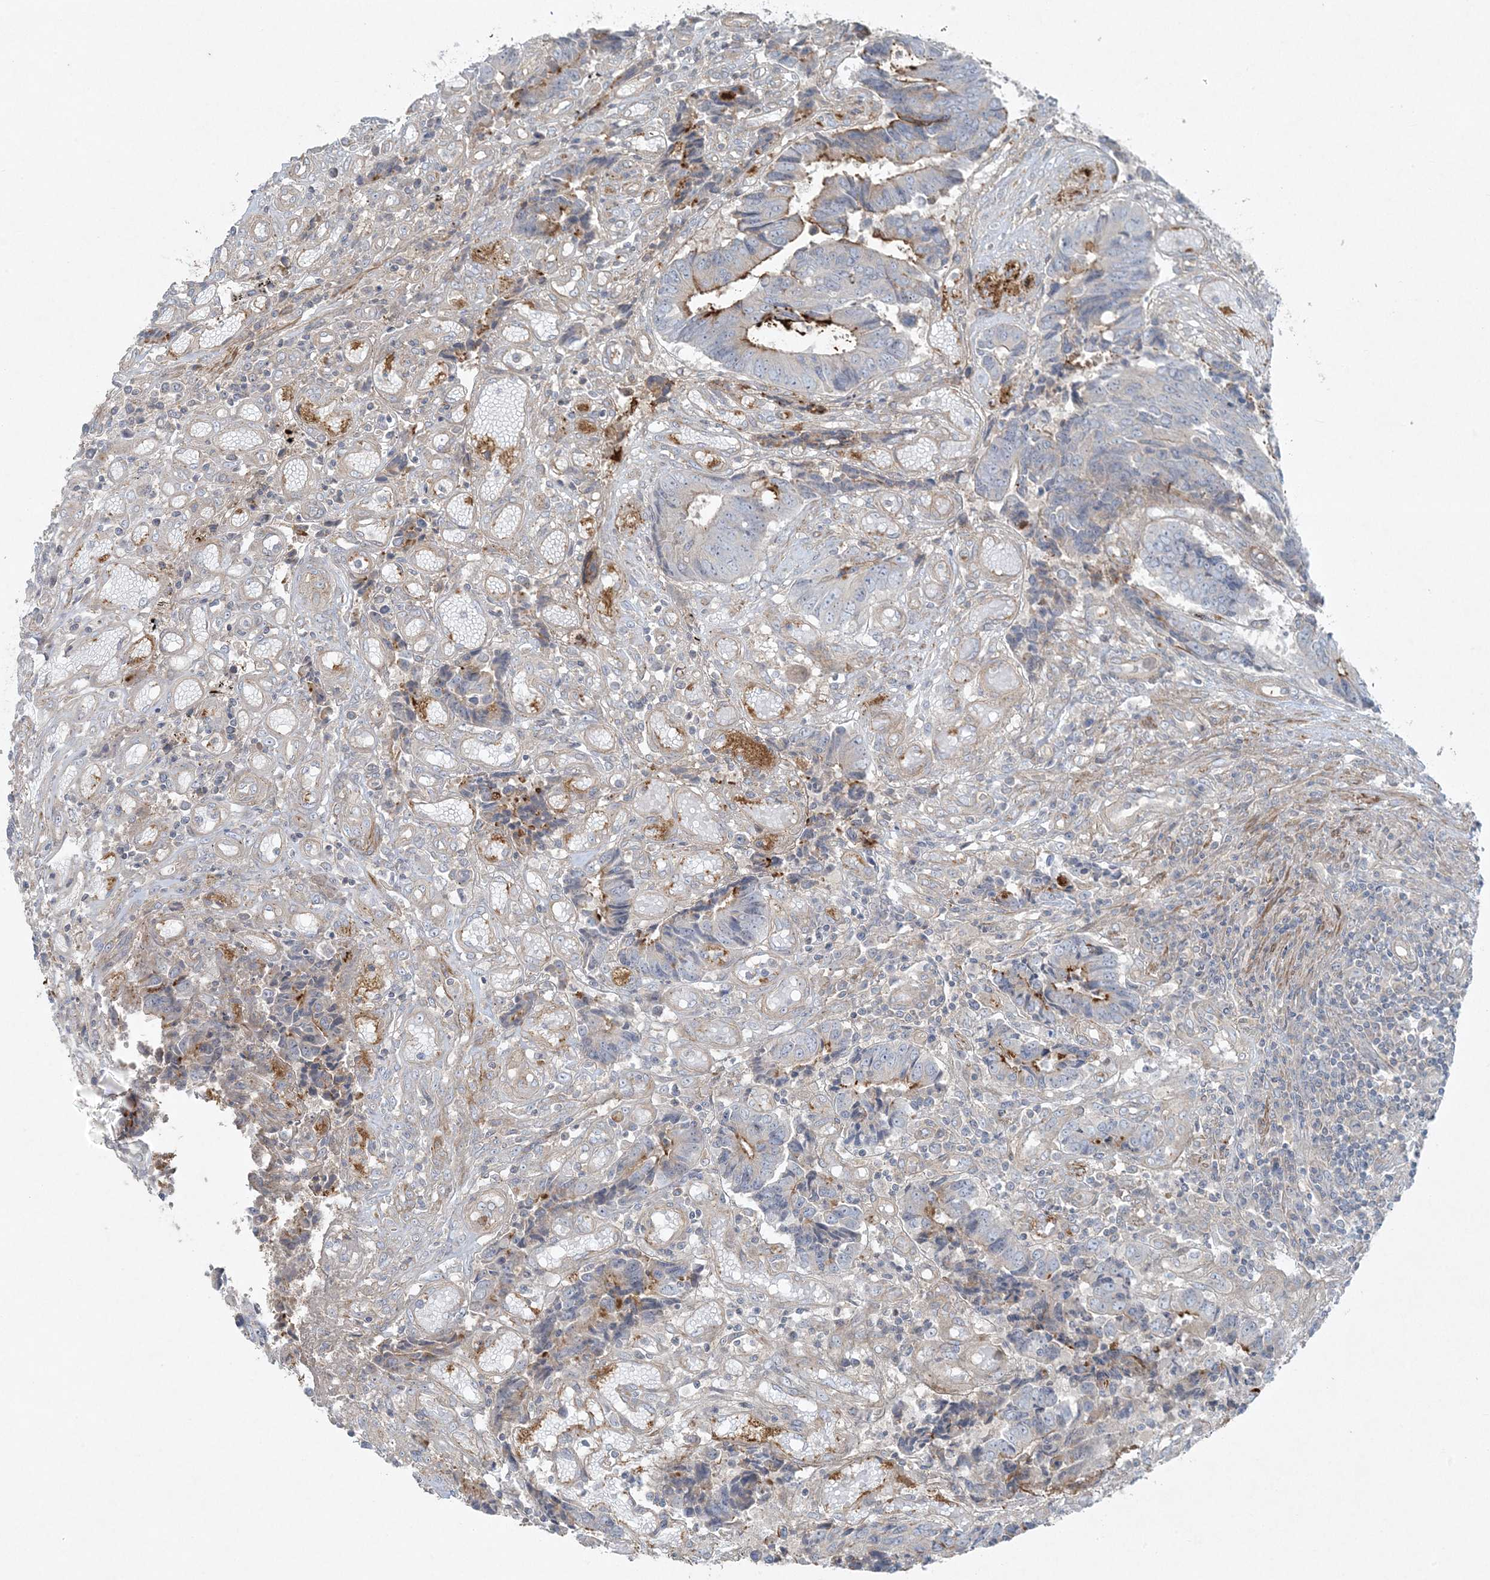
{"staining": {"intensity": "strong", "quantity": "<25%", "location": "cytoplasmic/membranous"}, "tissue": "colorectal cancer", "cell_type": "Tumor cells", "image_type": "cancer", "snomed": [{"axis": "morphology", "description": "Adenocarcinoma, NOS"}, {"axis": "topography", "description": "Rectum"}], "caption": "This image reveals immunohistochemistry staining of colorectal cancer (adenocarcinoma), with medium strong cytoplasmic/membranous expression in about <25% of tumor cells.", "gene": "PIK3R4", "patient": {"sex": "male", "age": 84}}